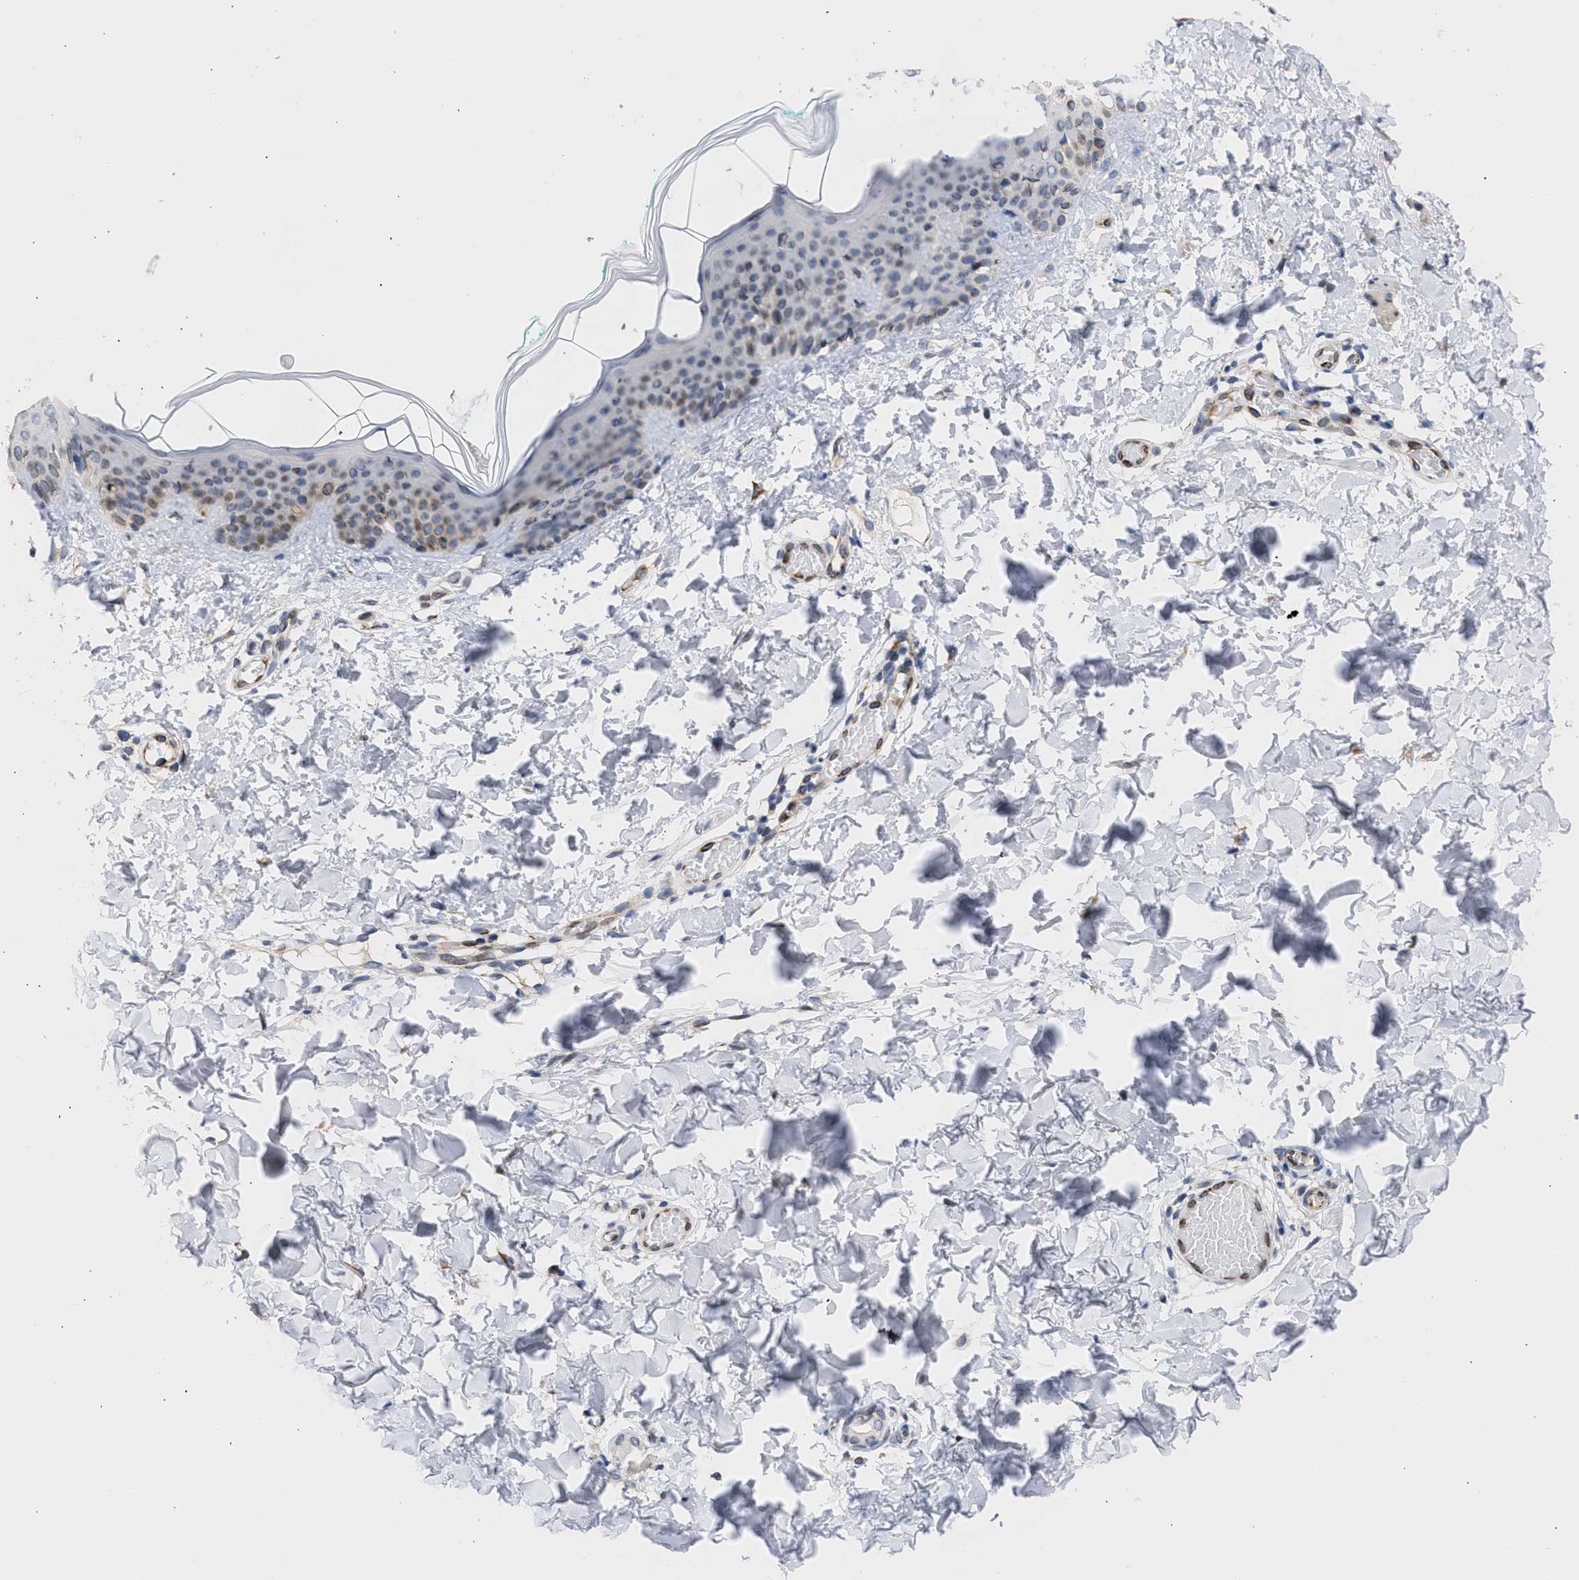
{"staining": {"intensity": "negative", "quantity": "none", "location": "none"}, "tissue": "skin", "cell_type": "Fibroblasts", "image_type": "normal", "snomed": [{"axis": "morphology", "description": "Normal tissue, NOS"}, {"axis": "topography", "description": "Skin"}], "caption": "DAB (3,3'-diaminobenzidine) immunohistochemical staining of benign human skin demonstrates no significant staining in fibroblasts. (Brightfield microscopy of DAB (3,3'-diaminobenzidine) IHC at high magnification).", "gene": "NUP35", "patient": {"sex": "male", "age": 30}}